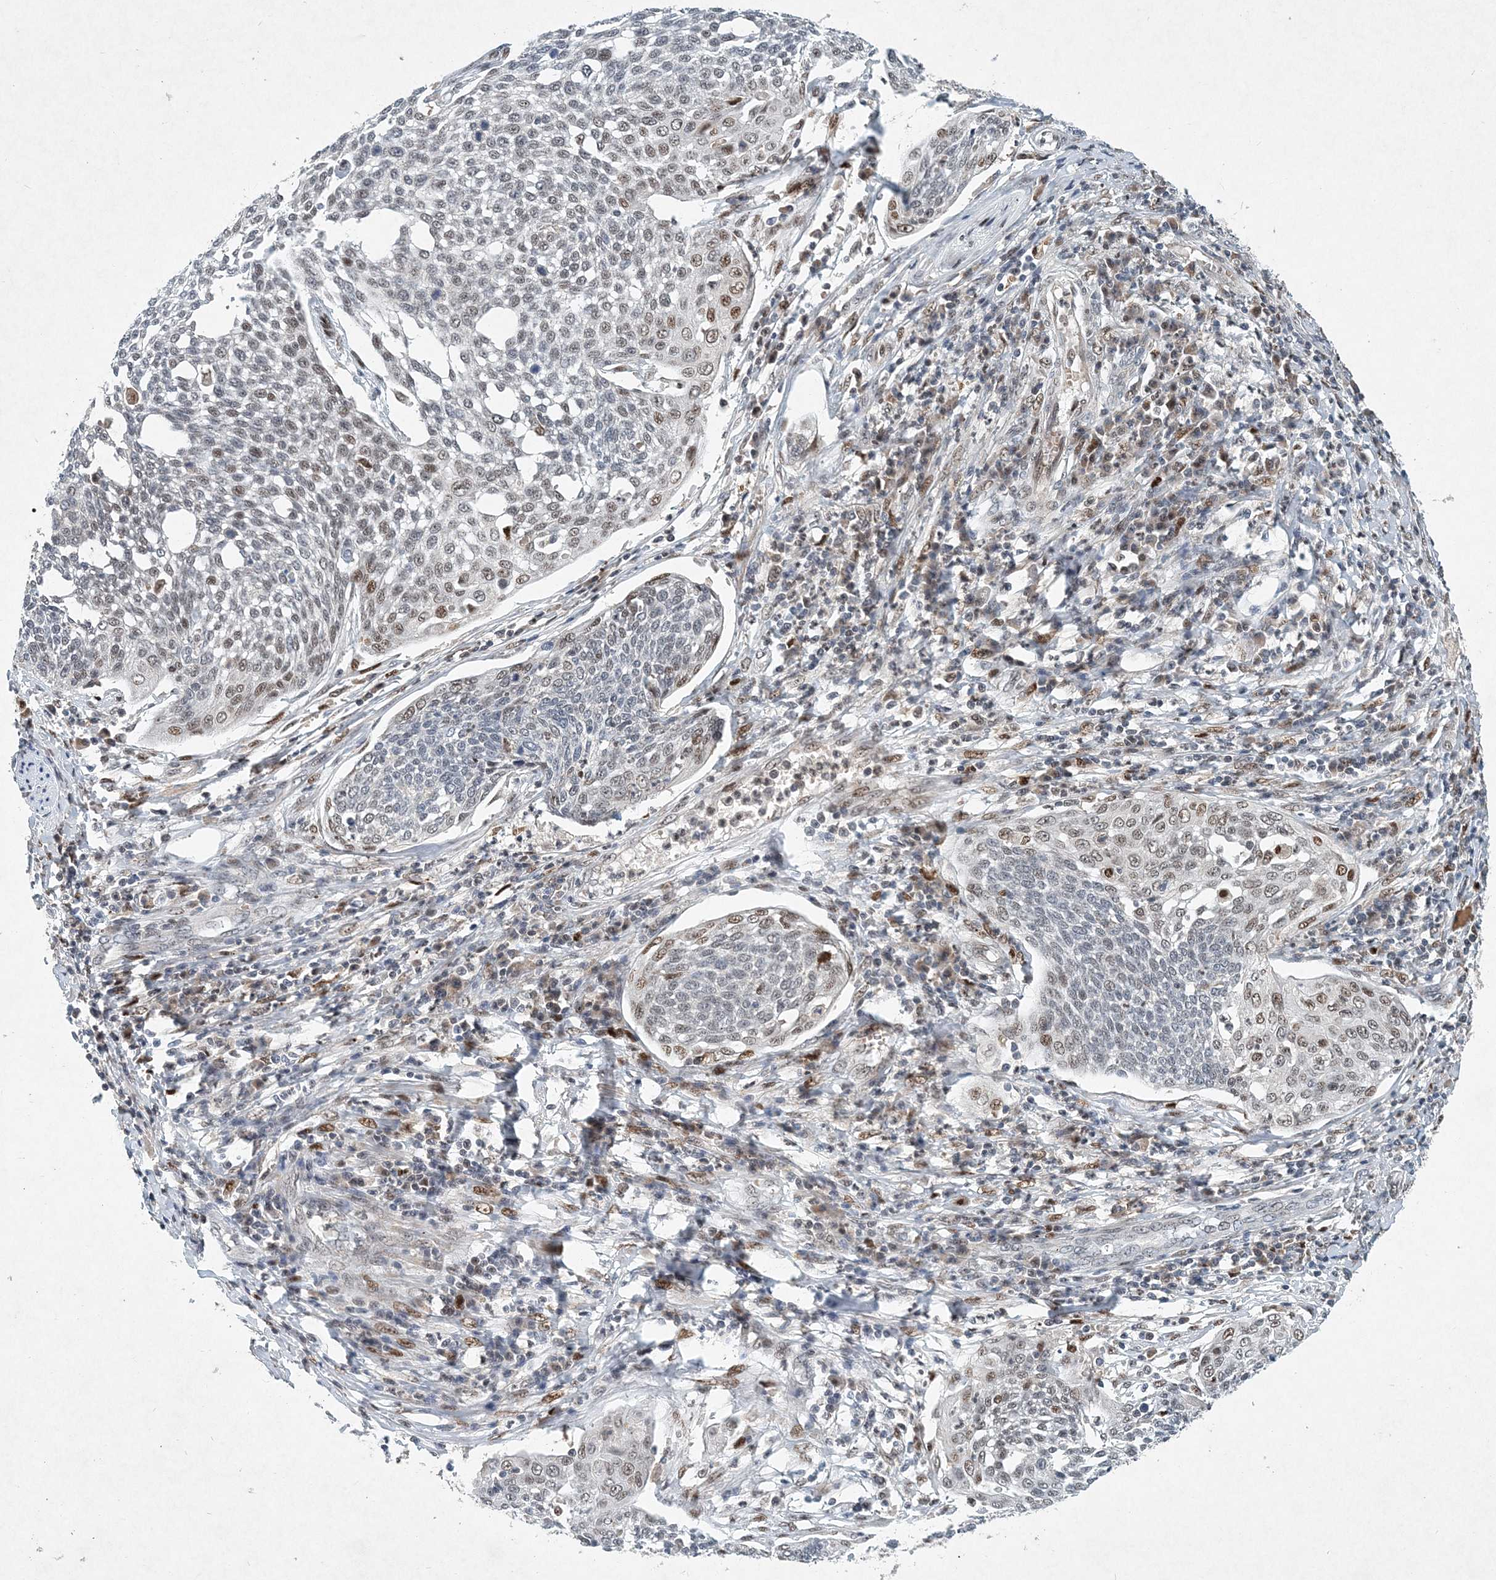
{"staining": {"intensity": "moderate", "quantity": "<25%", "location": "nuclear"}, "tissue": "cervical cancer", "cell_type": "Tumor cells", "image_type": "cancer", "snomed": [{"axis": "morphology", "description": "Squamous cell carcinoma, NOS"}, {"axis": "topography", "description": "Cervix"}], "caption": "About <25% of tumor cells in human cervical squamous cell carcinoma exhibit moderate nuclear protein staining as visualized by brown immunohistochemical staining.", "gene": "KPNA4", "patient": {"sex": "female", "age": 34}}